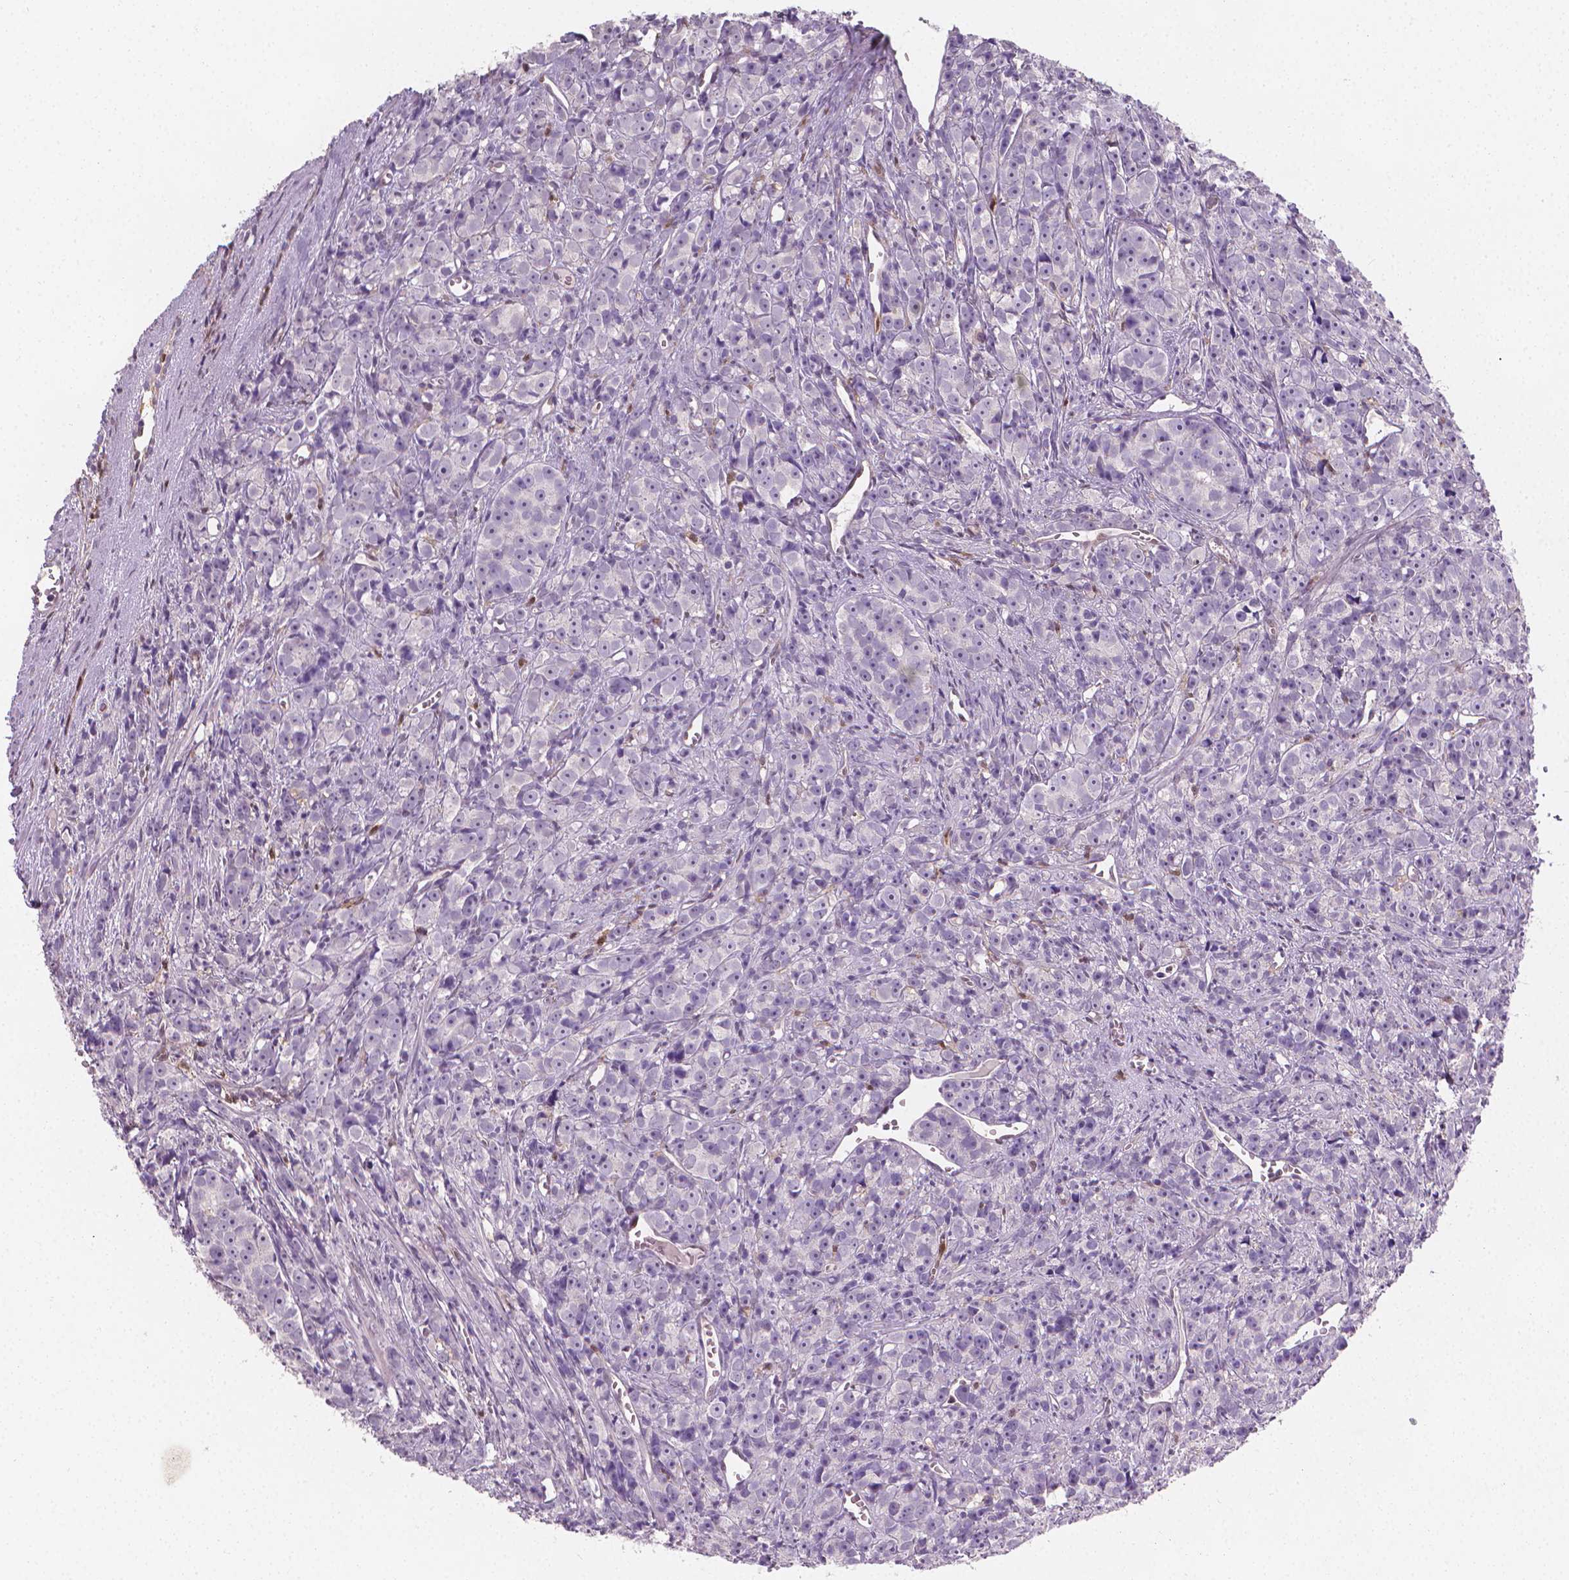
{"staining": {"intensity": "negative", "quantity": "none", "location": "none"}, "tissue": "prostate cancer", "cell_type": "Tumor cells", "image_type": "cancer", "snomed": [{"axis": "morphology", "description": "Adenocarcinoma, High grade"}, {"axis": "topography", "description": "Prostate"}], "caption": "Immunohistochemistry photomicrograph of neoplastic tissue: human high-grade adenocarcinoma (prostate) stained with DAB displays no significant protein positivity in tumor cells. (Stains: DAB (3,3'-diaminobenzidine) immunohistochemistry (IHC) with hematoxylin counter stain, Microscopy: brightfield microscopy at high magnification).", "gene": "TNFAIP2", "patient": {"sex": "male", "age": 77}}